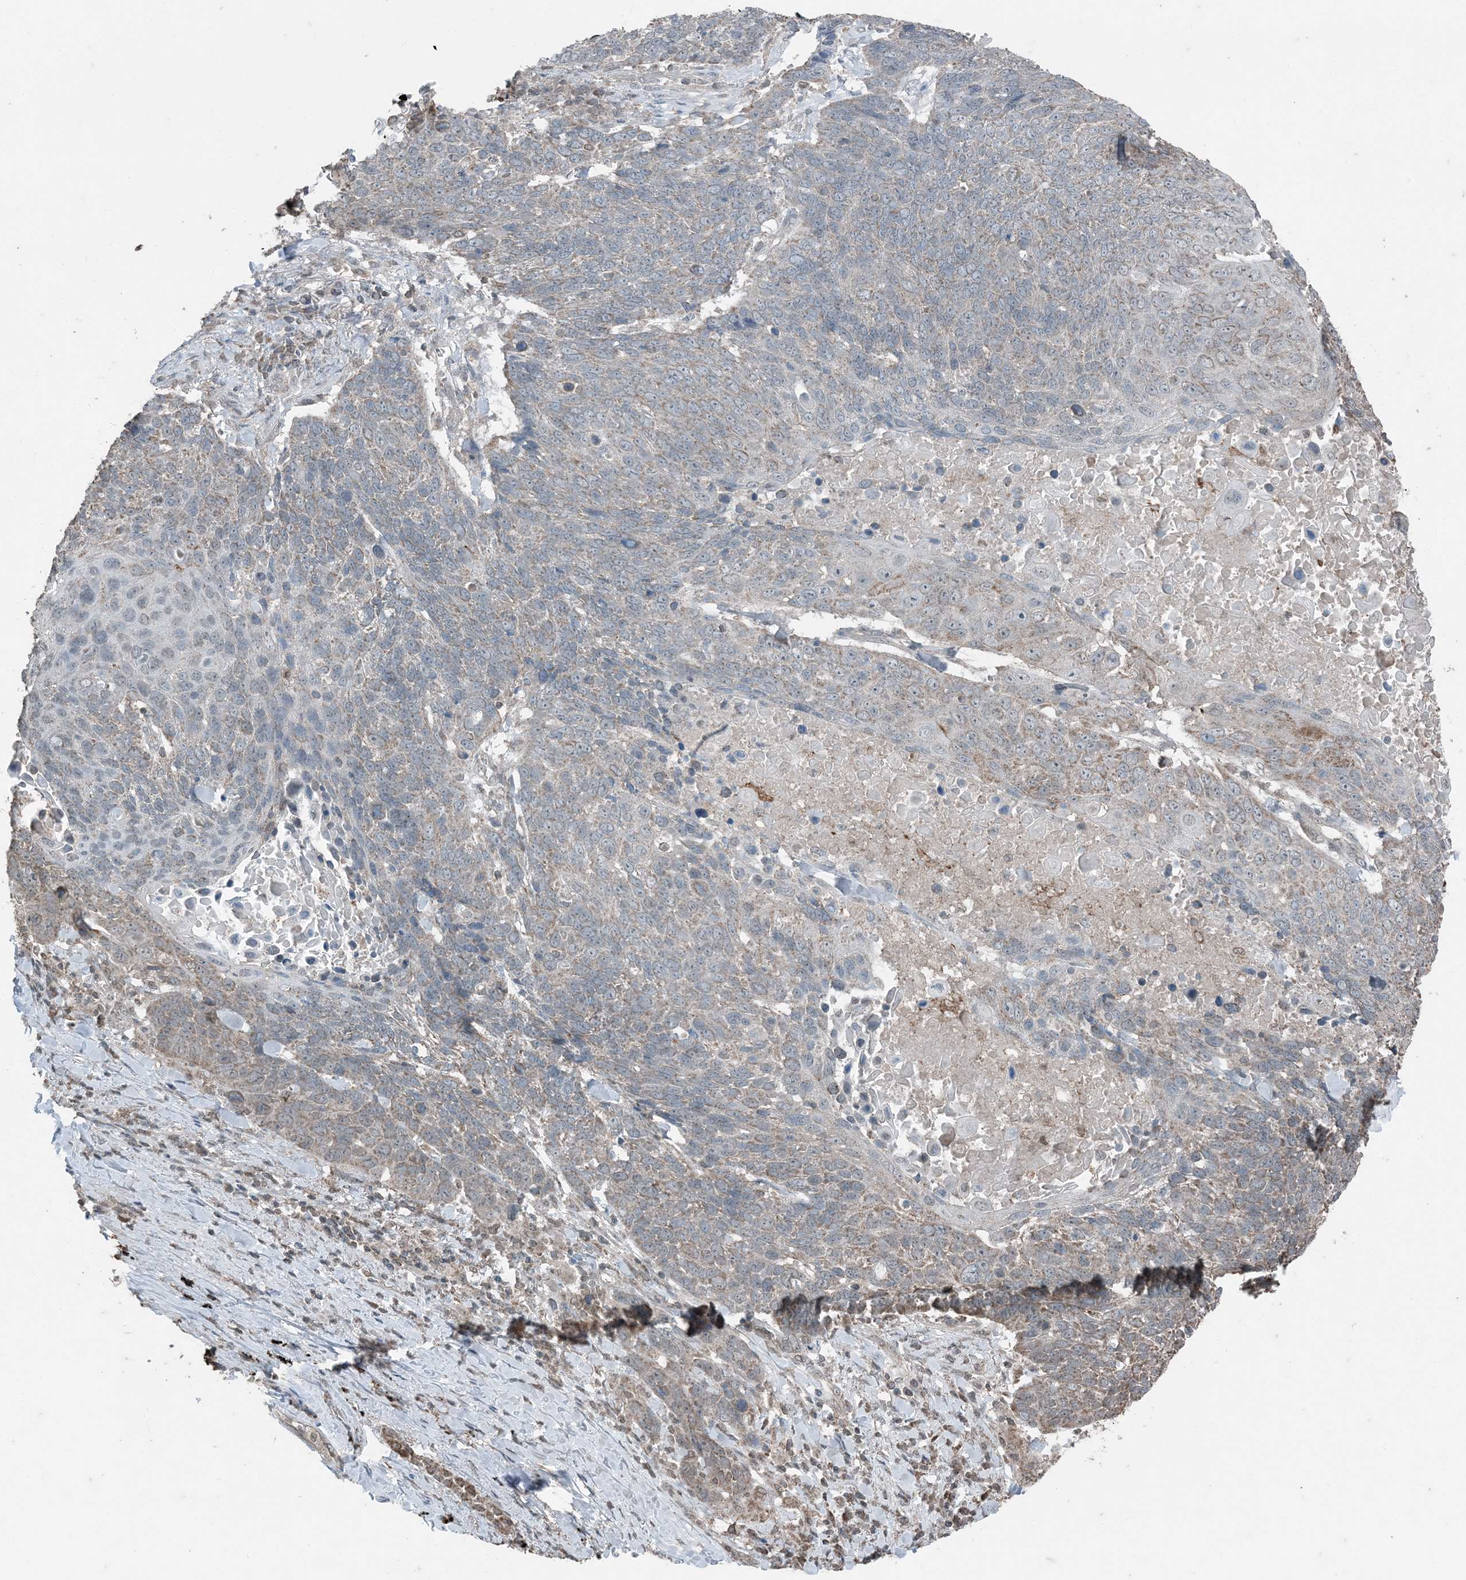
{"staining": {"intensity": "moderate", "quantity": "<25%", "location": "cytoplasmic/membranous"}, "tissue": "lung cancer", "cell_type": "Tumor cells", "image_type": "cancer", "snomed": [{"axis": "morphology", "description": "Squamous cell carcinoma, NOS"}, {"axis": "topography", "description": "Lung"}], "caption": "Immunohistochemistry (IHC) of human lung cancer (squamous cell carcinoma) reveals low levels of moderate cytoplasmic/membranous positivity in about <25% of tumor cells.", "gene": "GNL1", "patient": {"sex": "male", "age": 66}}